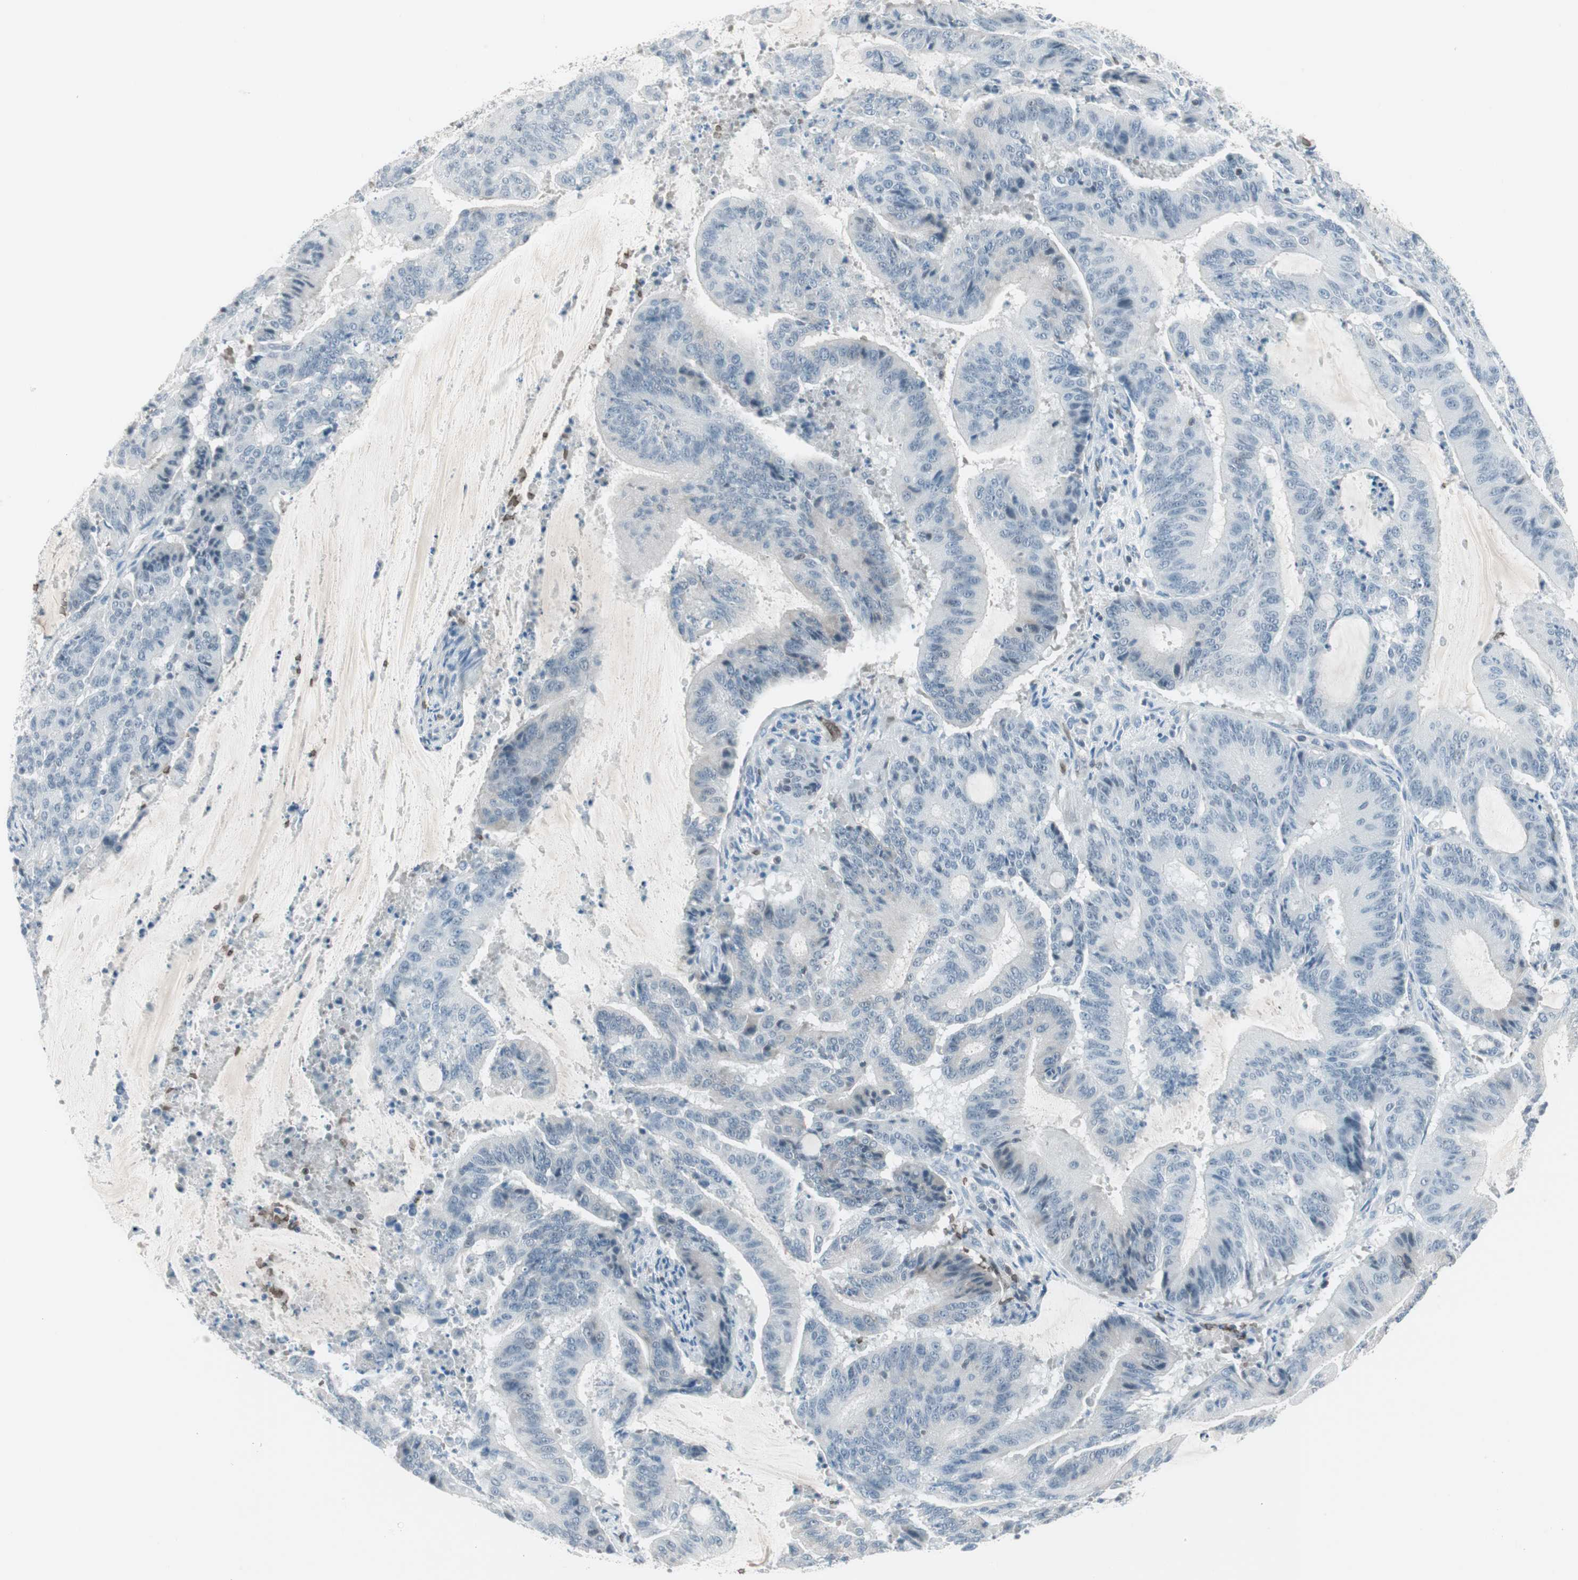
{"staining": {"intensity": "negative", "quantity": "none", "location": "none"}, "tissue": "liver cancer", "cell_type": "Tumor cells", "image_type": "cancer", "snomed": [{"axis": "morphology", "description": "Cholangiocarcinoma"}, {"axis": "topography", "description": "Liver"}], "caption": "A high-resolution histopathology image shows immunohistochemistry (IHC) staining of liver cancer, which displays no significant staining in tumor cells.", "gene": "MAP4K1", "patient": {"sex": "female", "age": 73}}